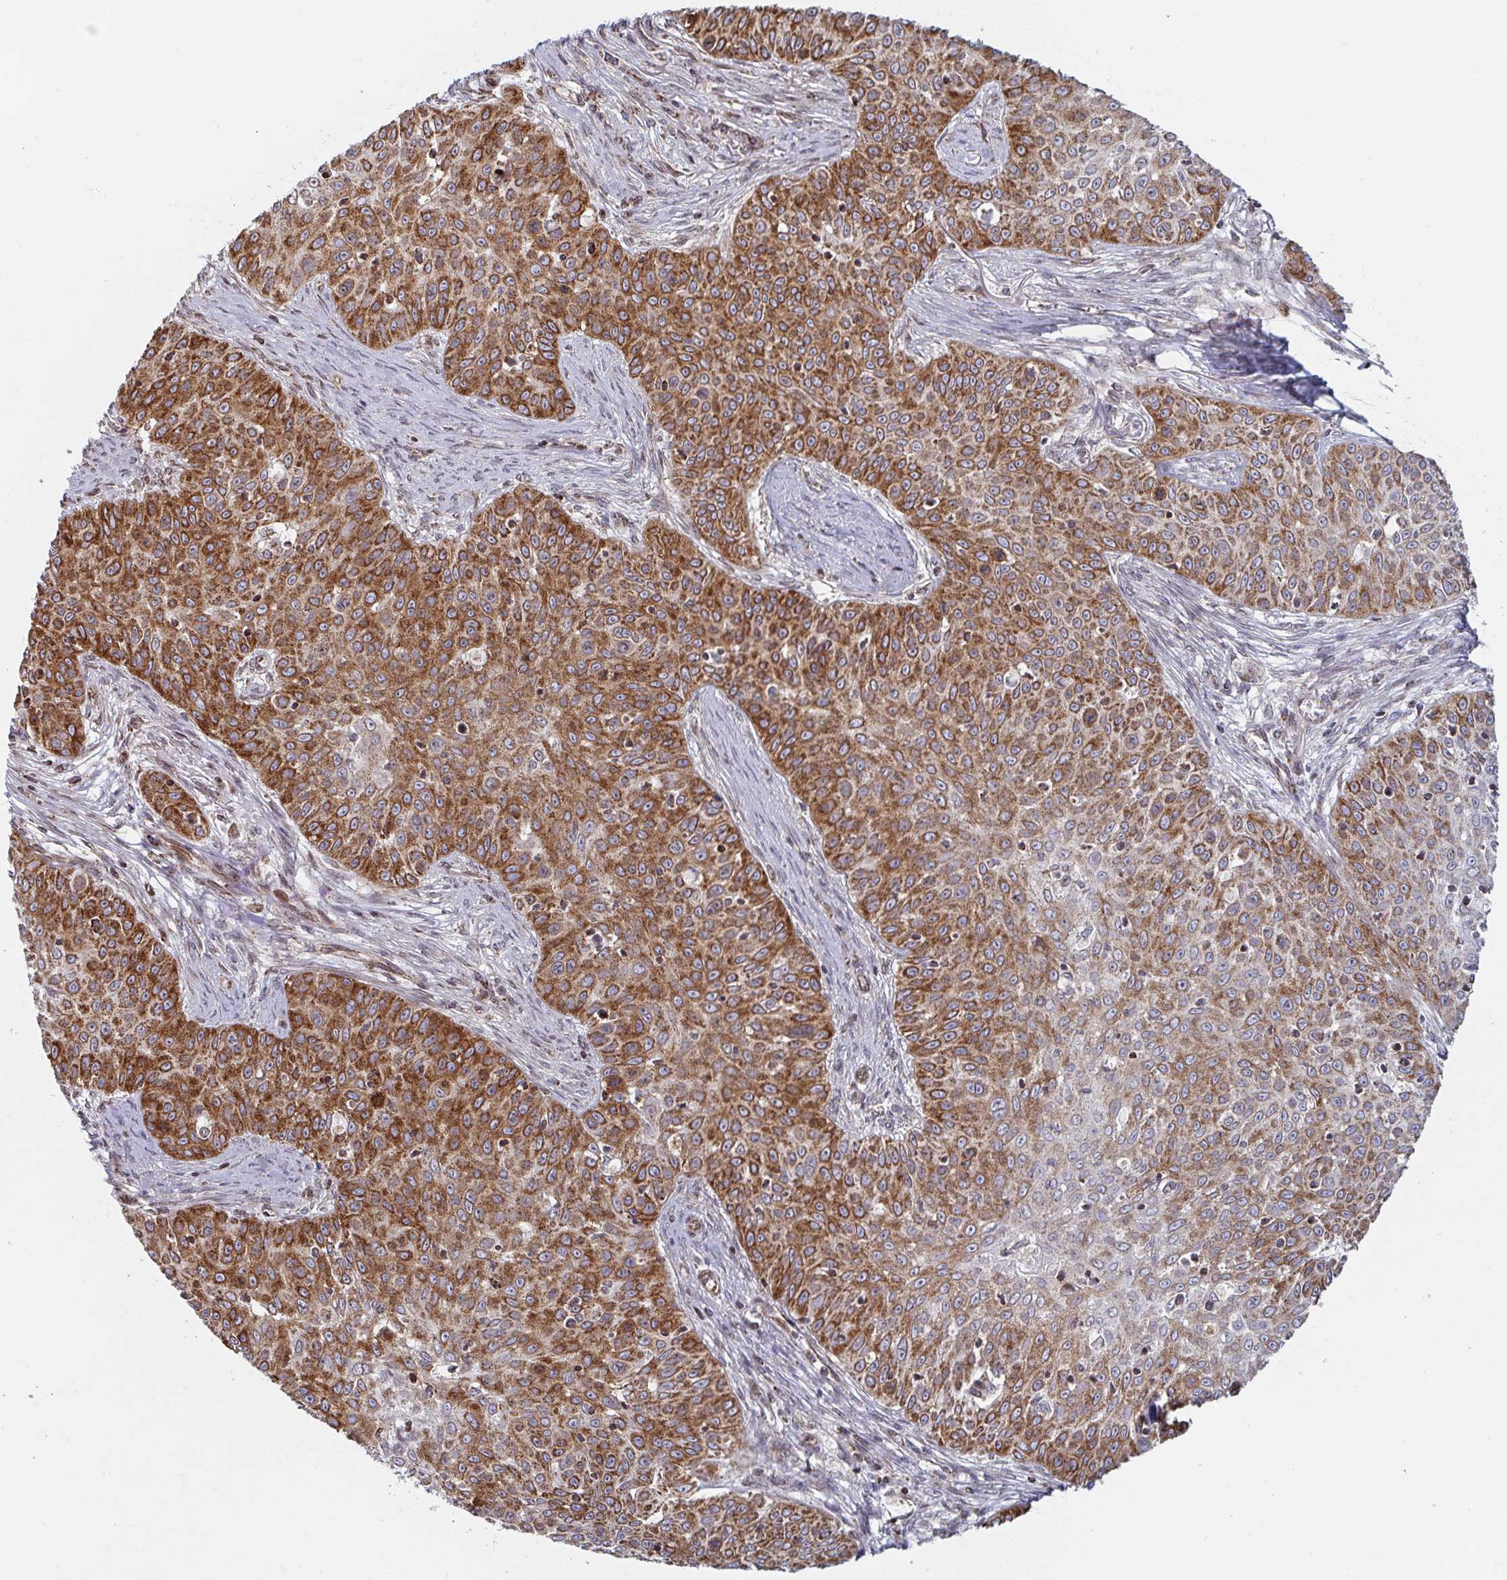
{"staining": {"intensity": "strong", "quantity": ">75%", "location": "cytoplasmic/membranous"}, "tissue": "skin cancer", "cell_type": "Tumor cells", "image_type": "cancer", "snomed": [{"axis": "morphology", "description": "Squamous cell carcinoma, NOS"}, {"axis": "topography", "description": "Skin"}], "caption": "Squamous cell carcinoma (skin) tissue reveals strong cytoplasmic/membranous positivity in about >75% of tumor cells", "gene": "STARD8", "patient": {"sex": "male", "age": 82}}